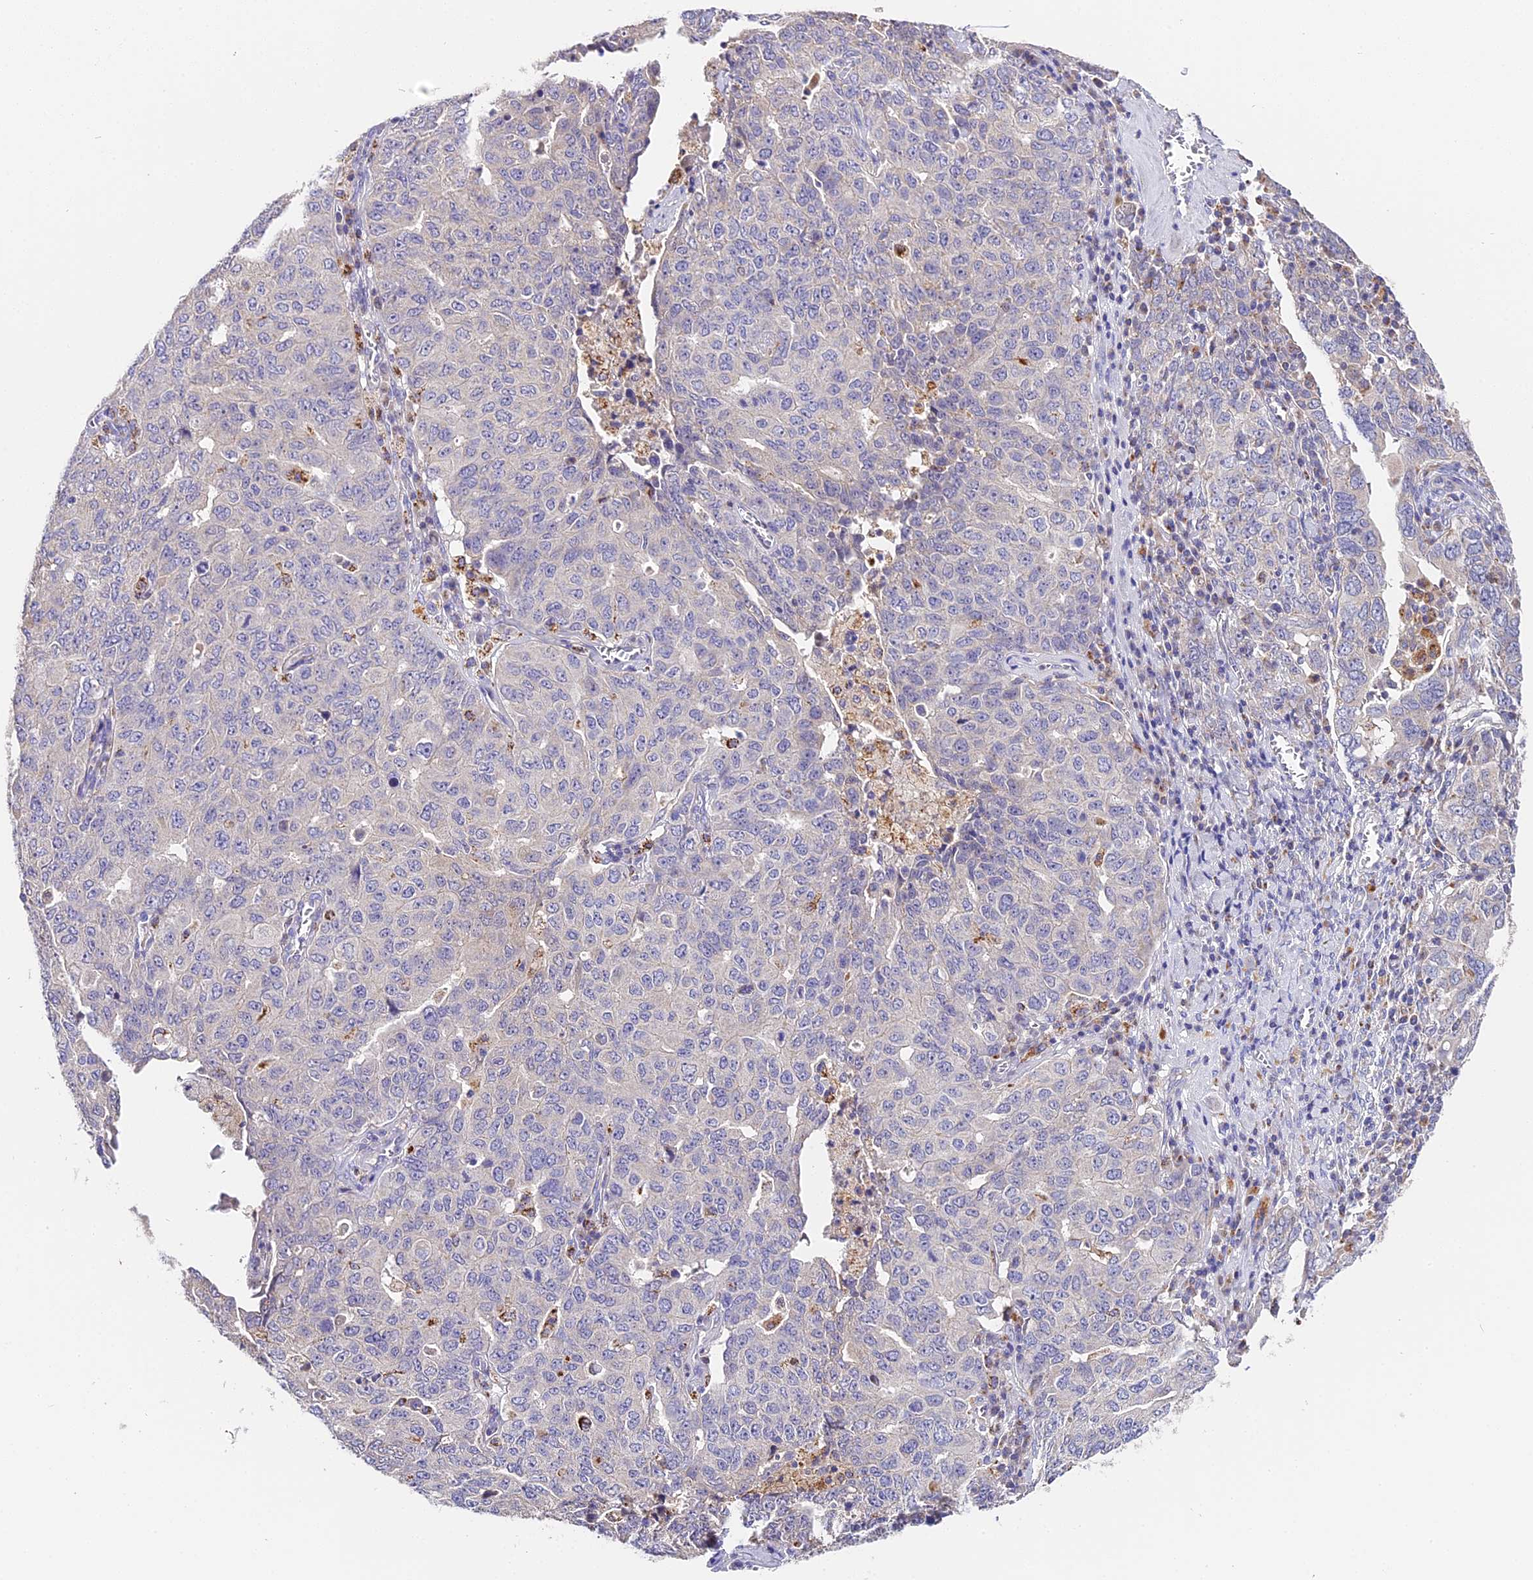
{"staining": {"intensity": "negative", "quantity": "none", "location": "none"}, "tissue": "ovarian cancer", "cell_type": "Tumor cells", "image_type": "cancer", "snomed": [{"axis": "morphology", "description": "Carcinoma, endometroid"}, {"axis": "topography", "description": "Ovary"}], "caption": "Immunohistochemistry (IHC) of human ovarian endometroid carcinoma exhibits no positivity in tumor cells. (DAB (3,3'-diaminobenzidine) IHC visualized using brightfield microscopy, high magnification).", "gene": "LYPD6", "patient": {"sex": "female", "age": 62}}